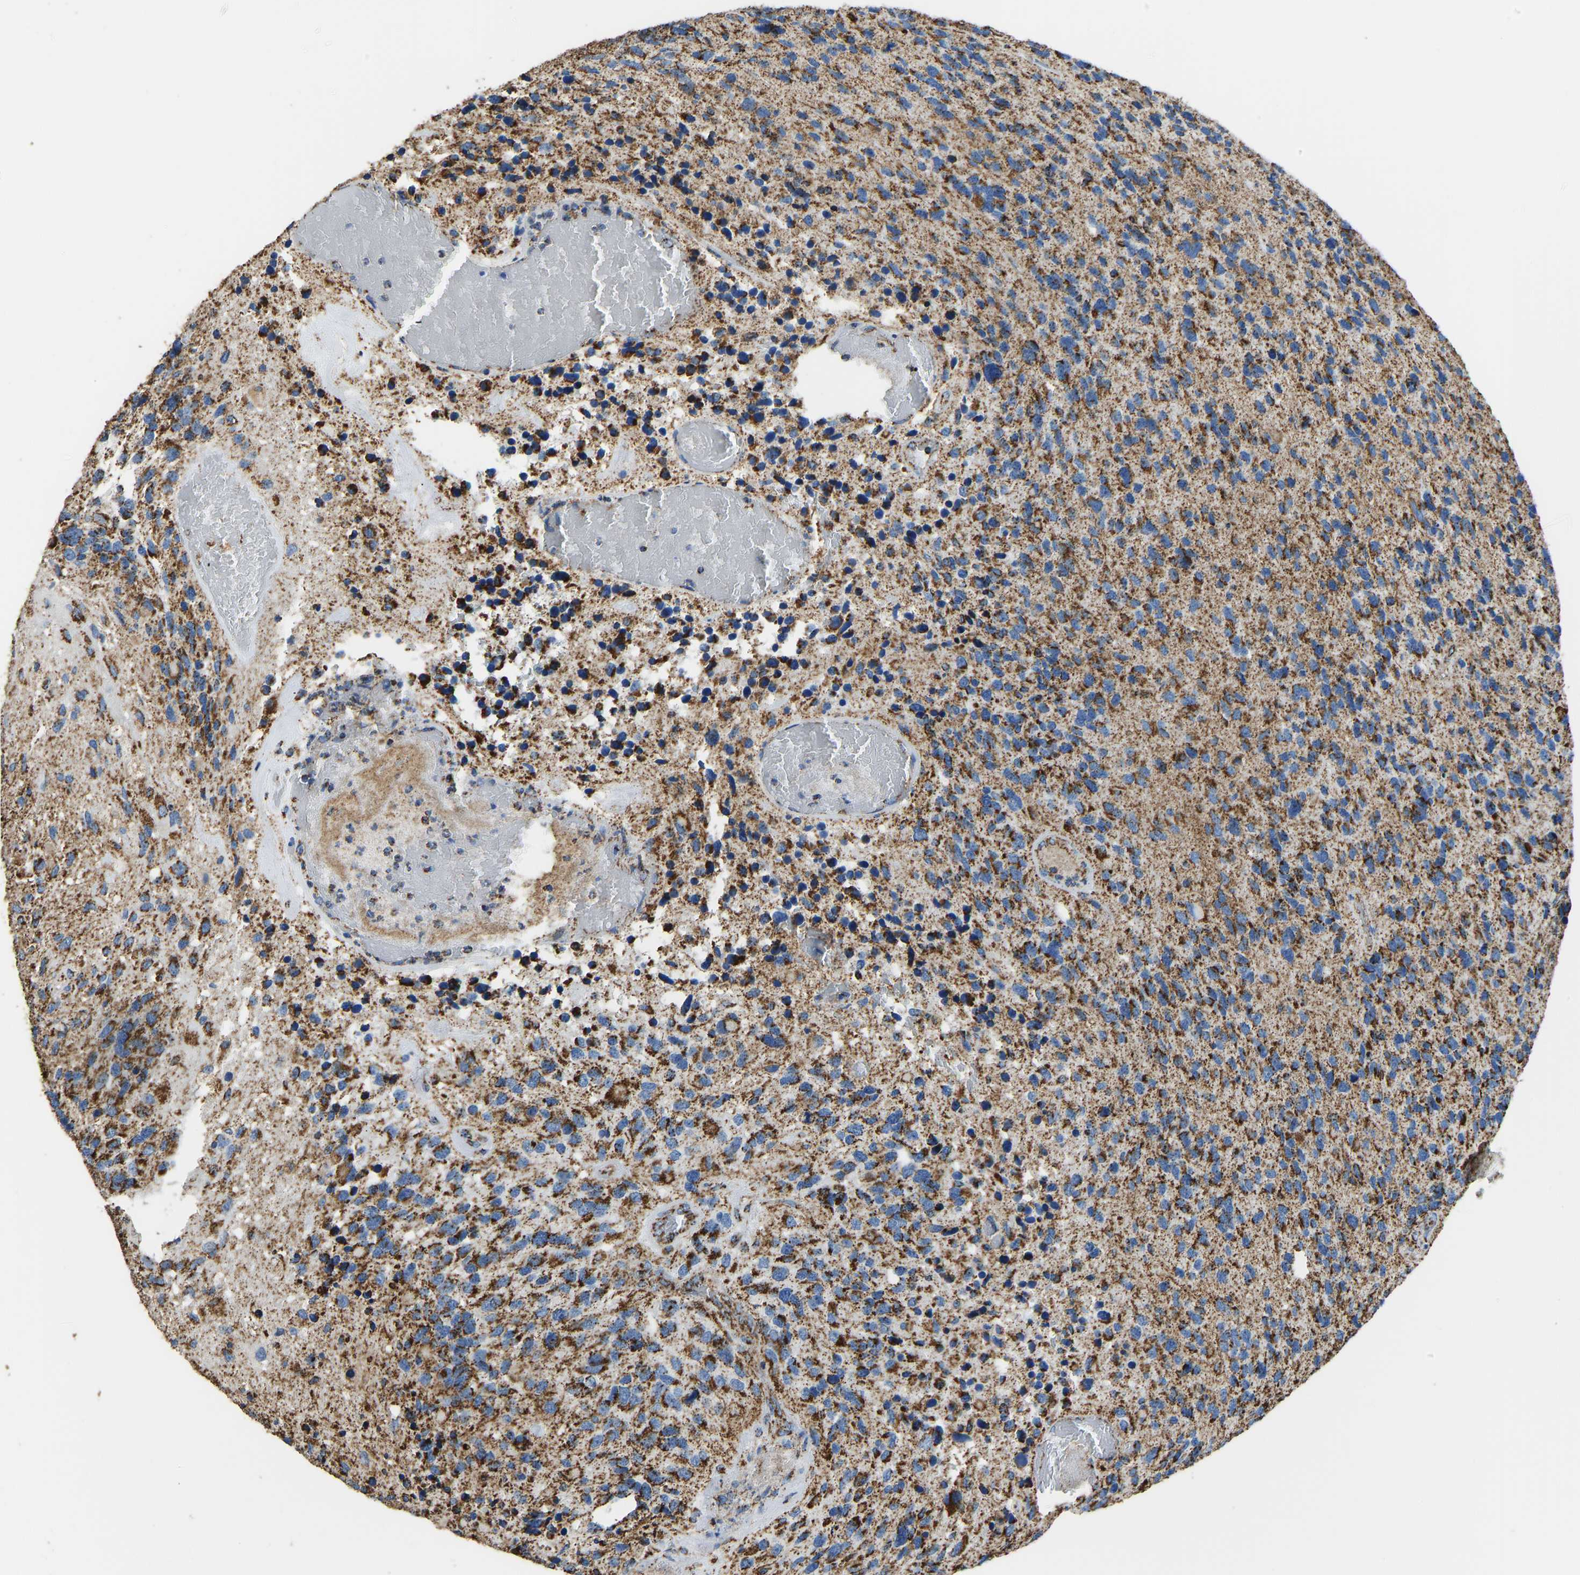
{"staining": {"intensity": "strong", "quantity": ">75%", "location": "cytoplasmic/membranous"}, "tissue": "glioma", "cell_type": "Tumor cells", "image_type": "cancer", "snomed": [{"axis": "morphology", "description": "Glioma, malignant, High grade"}, {"axis": "topography", "description": "Brain"}], "caption": "Glioma stained with DAB (3,3'-diaminobenzidine) immunohistochemistry demonstrates high levels of strong cytoplasmic/membranous expression in about >75% of tumor cells.", "gene": "IRX6", "patient": {"sex": "female", "age": 58}}